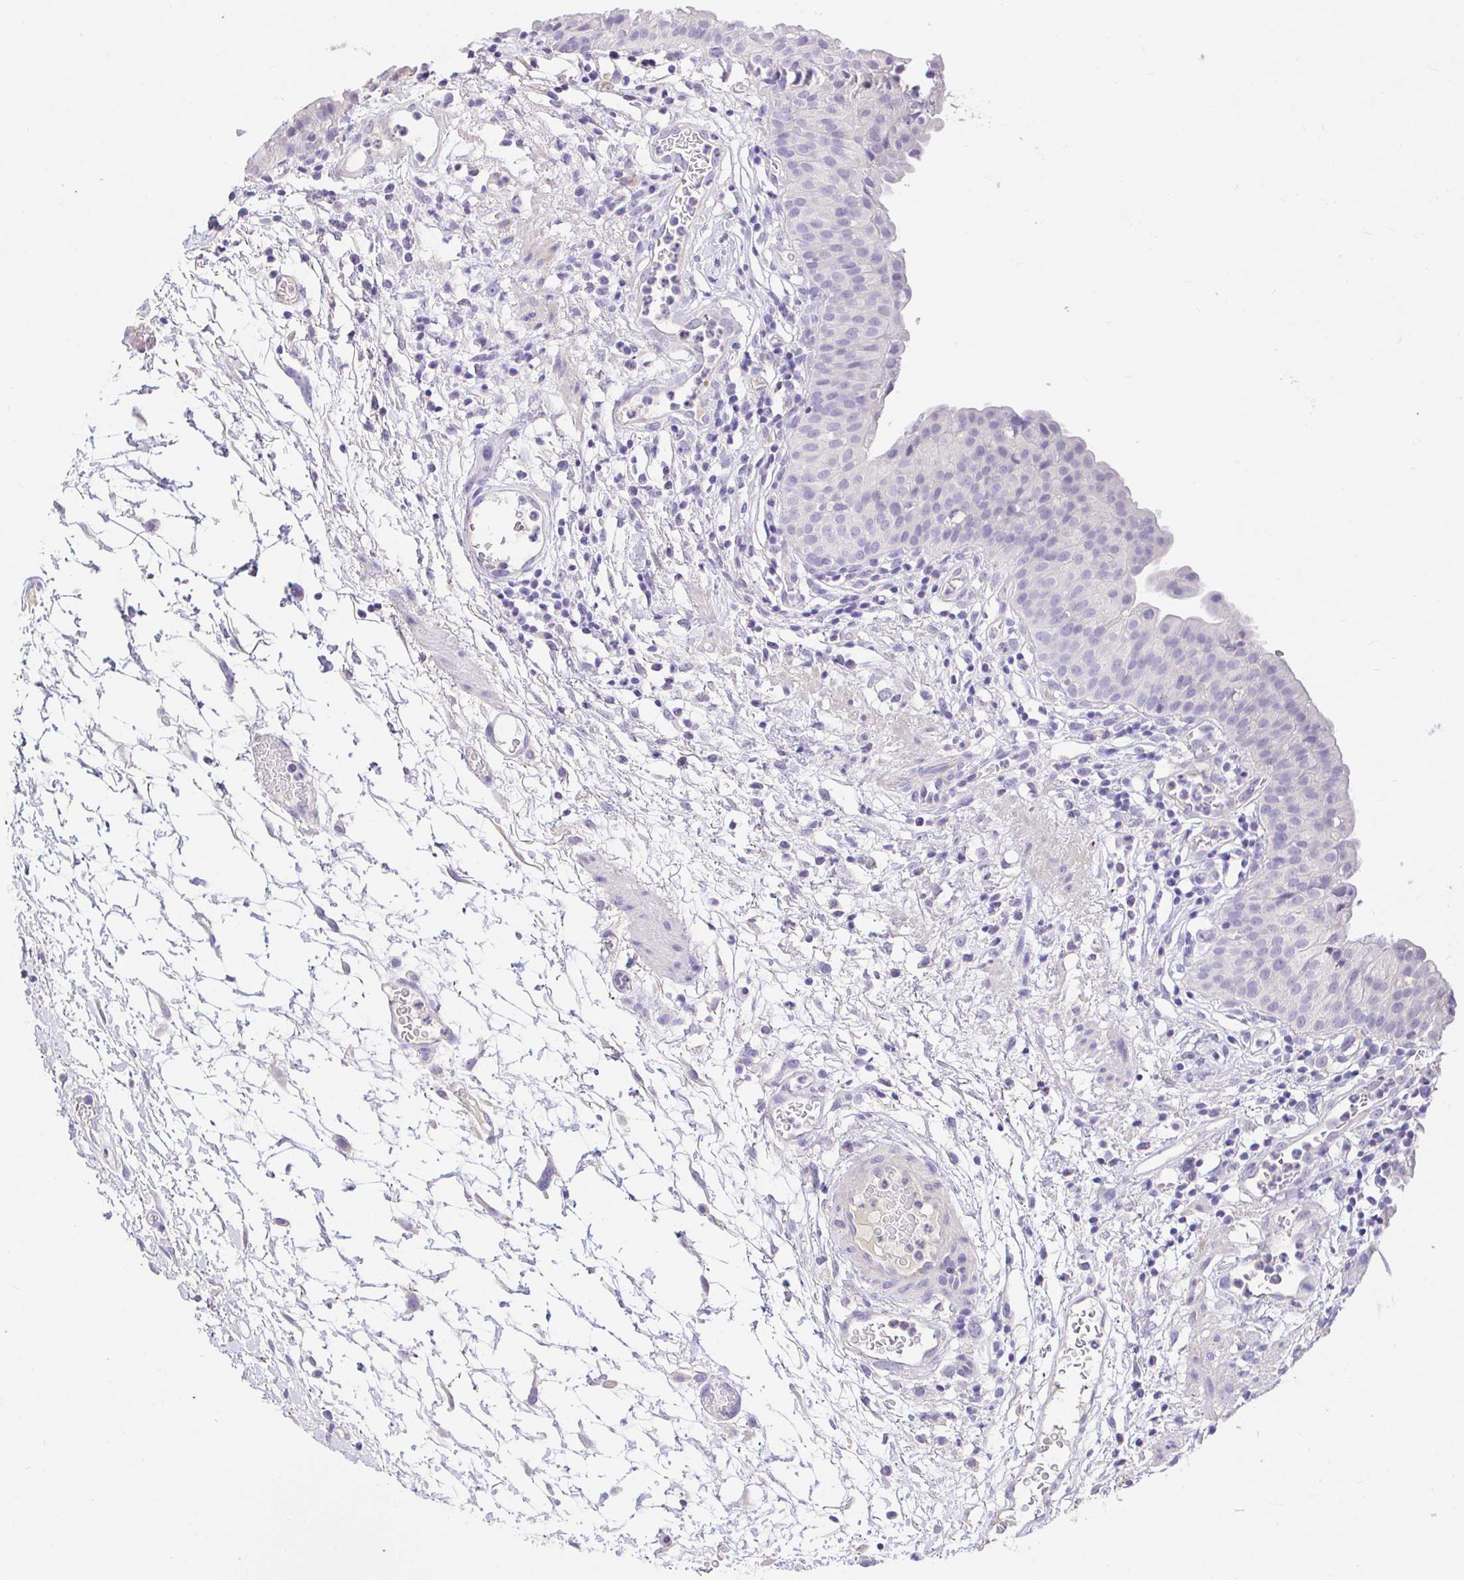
{"staining": {"intensity": "negative", "quantity": "none", "location": "none"}, "tissue": "urinary bladder", "cell_type": "Urothelial cells", "image_type": "normal", "snomed": [{"axis": "morphology", "description": "Normal tissue, NOS"}, {"axis": "morphology", "description": "Inflammation, NOS"}, {"axis": "topography", "description": "Urinary bladder"}], "caption": "Protein analysis of unremarkable urinary bladder reveals no significant positivity in urothelial cells. (Brightfield microscopy of DAB (3,3'-diaminobenzidine) IHC at high magnification).", "gene": "CDO1", "patient": {"sex": "male", "age": 57}}